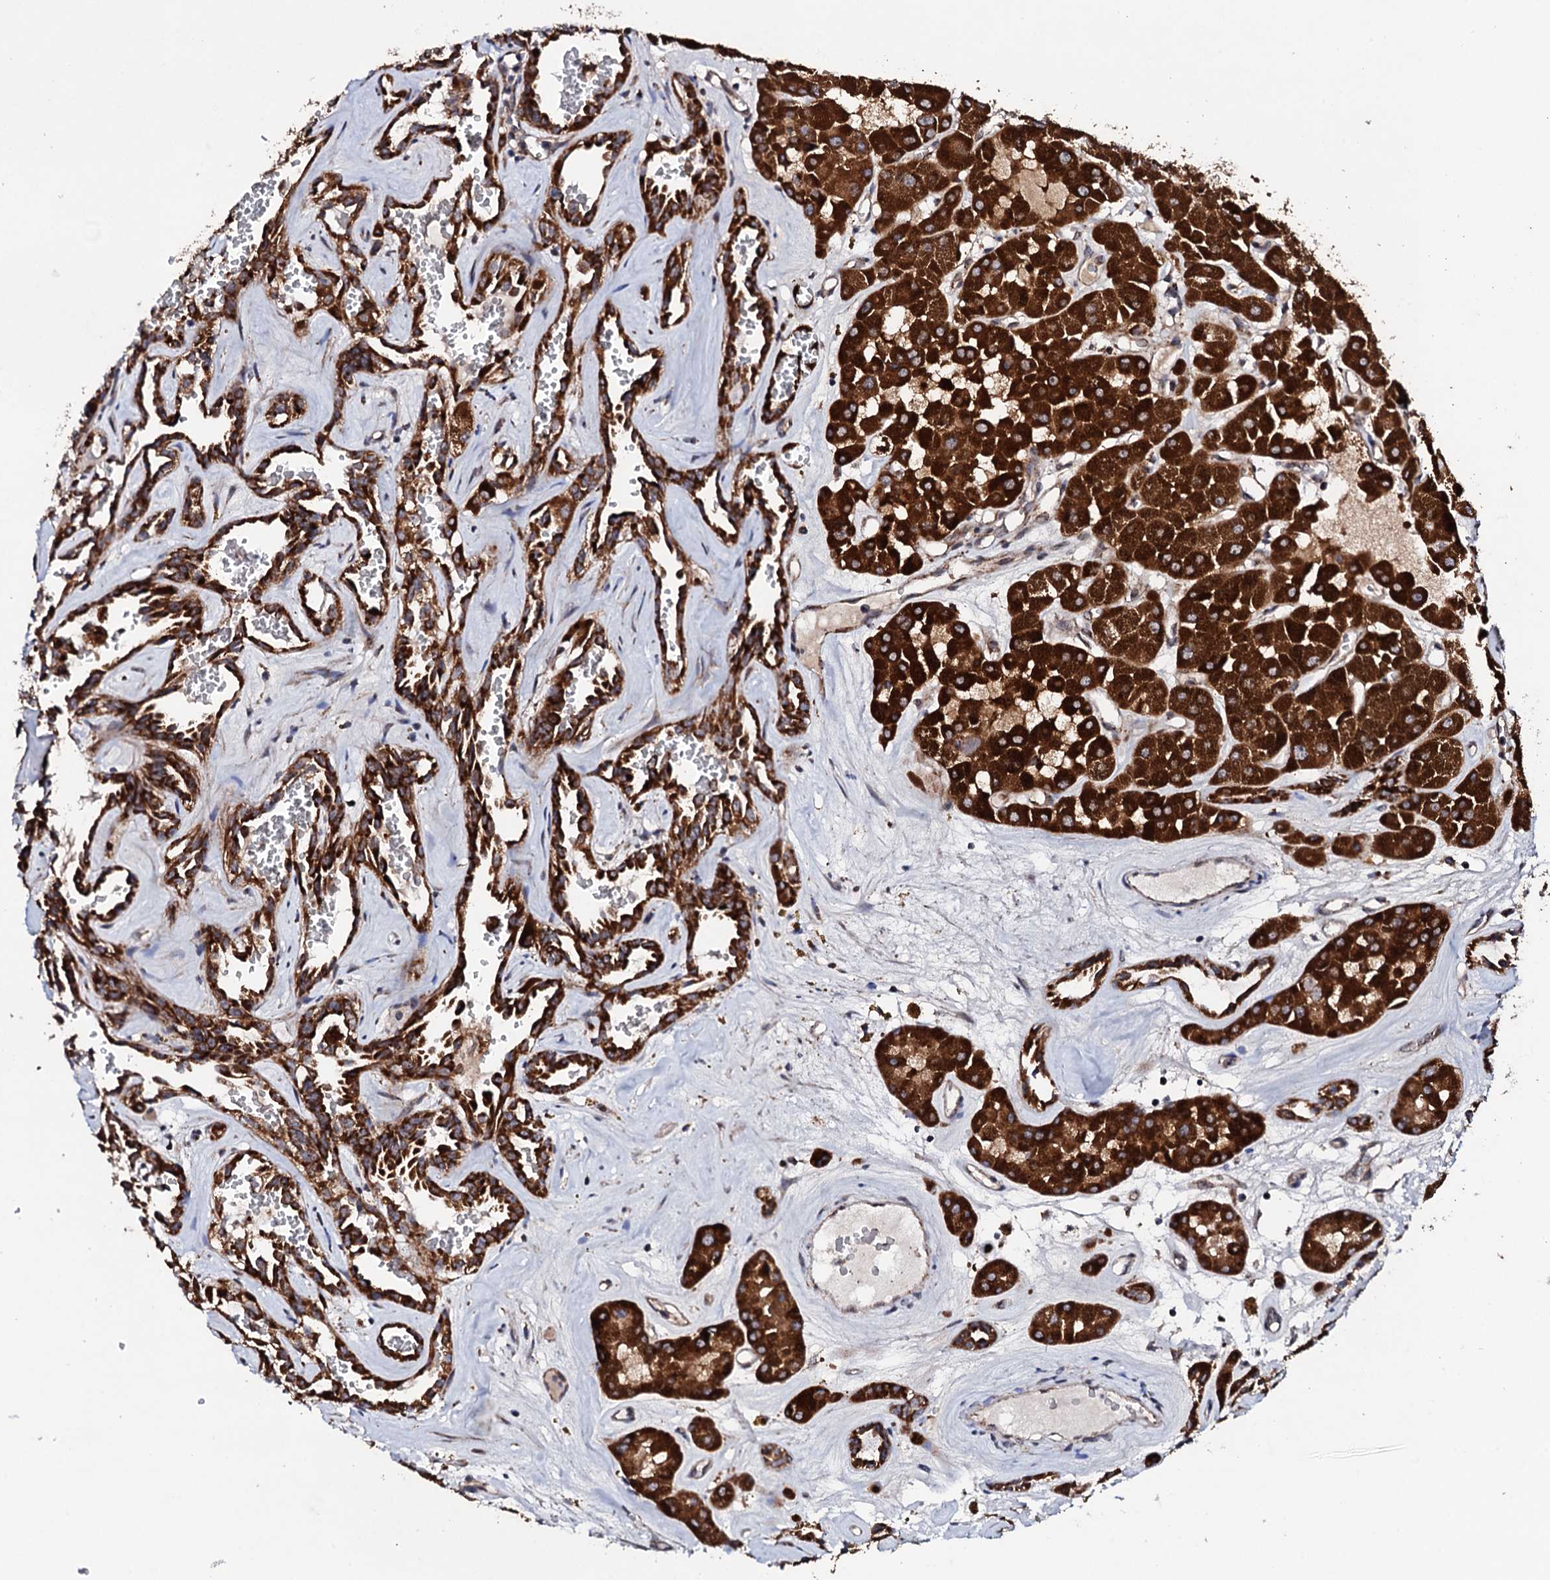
{"staining": {"intensity": "strong", "quantity": ">75%", "location": "cytoplasmic/membranous"}, "tissue": "renal cancer", "cell_type": "Tumor cells", "image_type": "cancer", "snomed": [{"axis": "morphology", "description": "Carcinoma, NOS"}, {"axis": "topography", "description": "Kidney"}], "caption": "Protein analysis of renal carcinoma tissue shows strong cytoplasmic/membranous positivity in about >75% of tumor cells.", "gene": "MTIF3", "patient": {"sex": "female", "age": 75}}